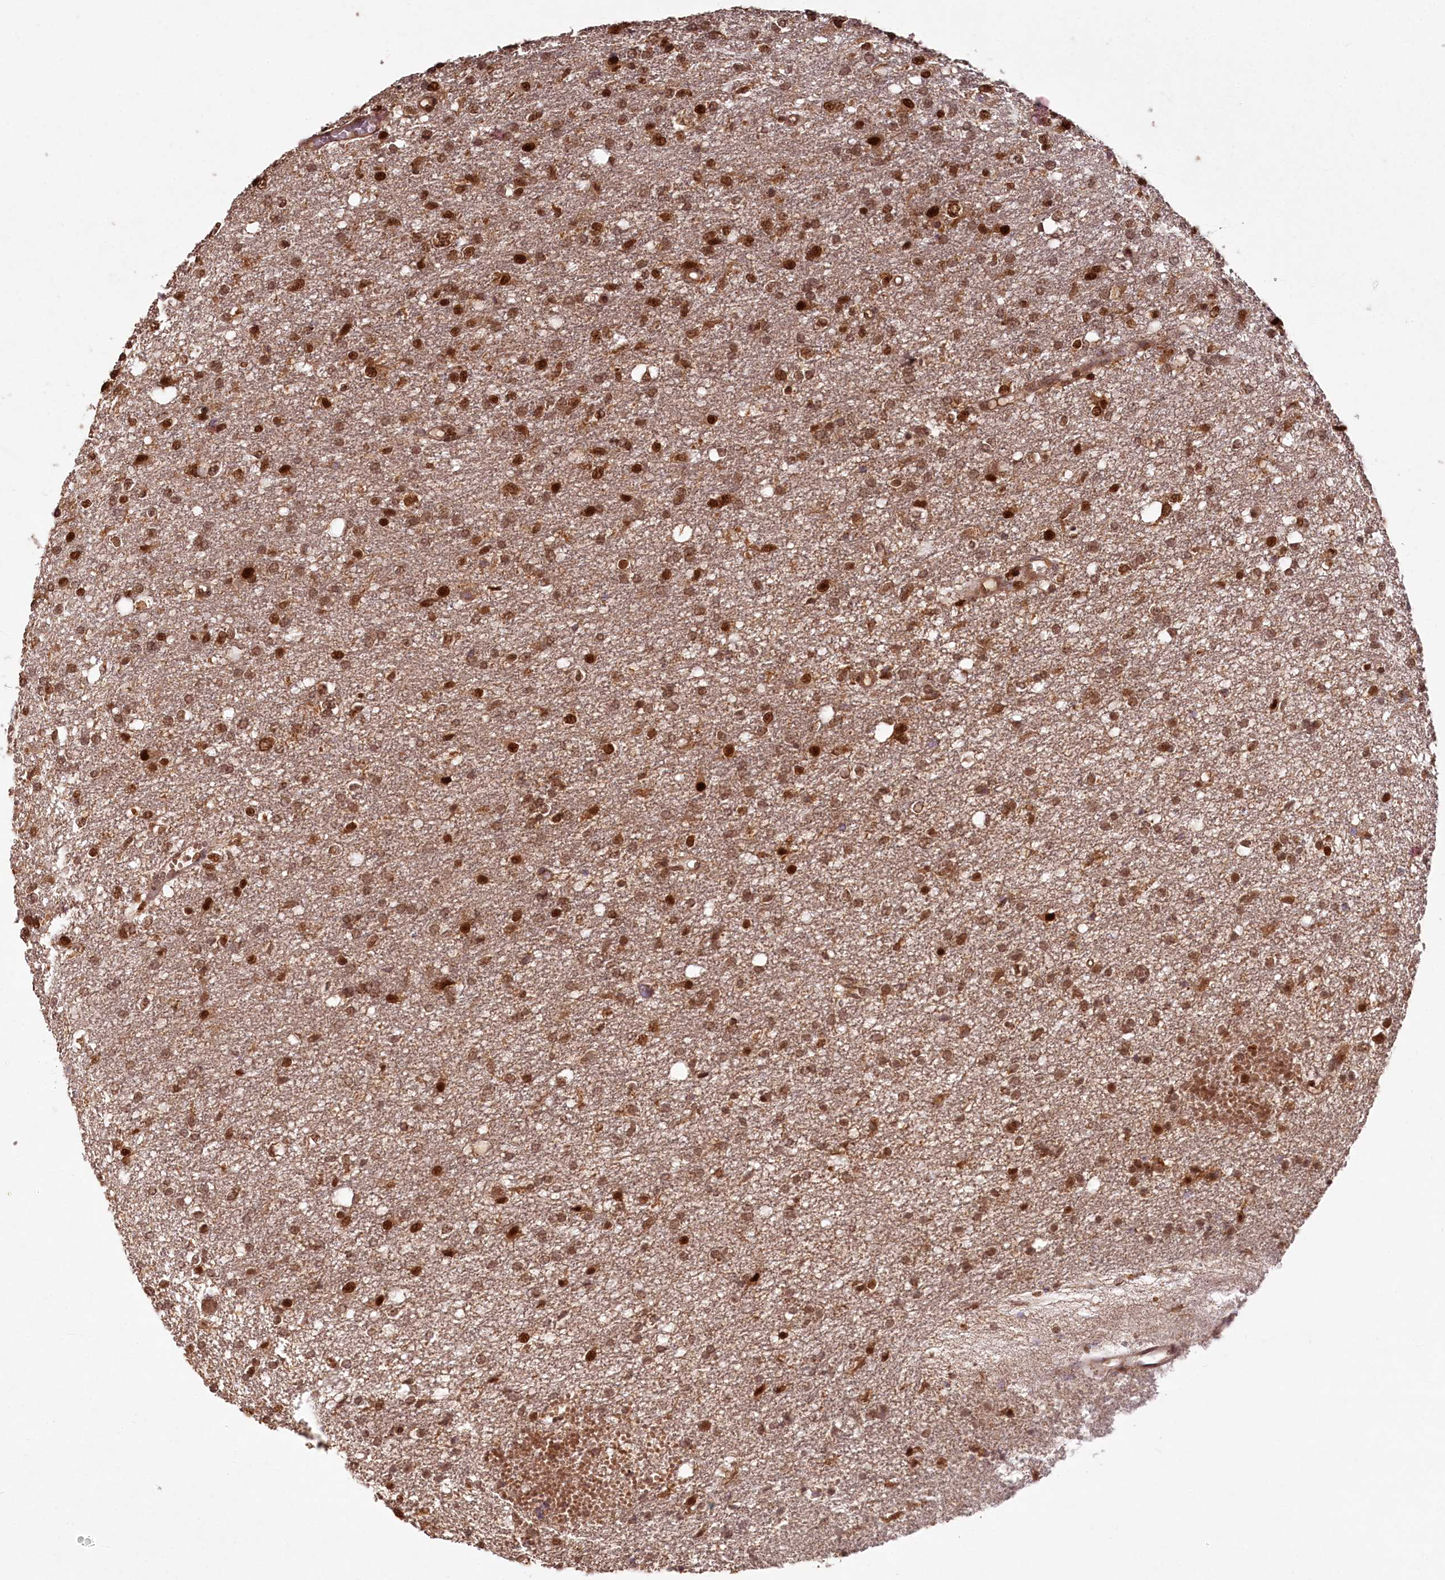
{"staining": {"intensity": "strong", "quantity": ">75%", "location": "cytoplasmic/membranous,nuclear"}, "tissue": "glioma", "cell_type": "Tumor cells", "image_type": "cancer", "snomed": [{"axis": "morphology", "description": "Glioma, malignant, High grade"}, {"axis": "topography", "description": "Brain"}], "caption": "Glioma was stained to show a protein in brown. There is high levels of strong cytoplasmic/membranous and nuclear expression in about >75% of tumor cells. The staining was performed using DAB, with brown indicating positive protein expression. Nuclei are stained blue with hematoxylin.", "gene": "MICU1", "patient": {"sex": "female", "age": 59}}